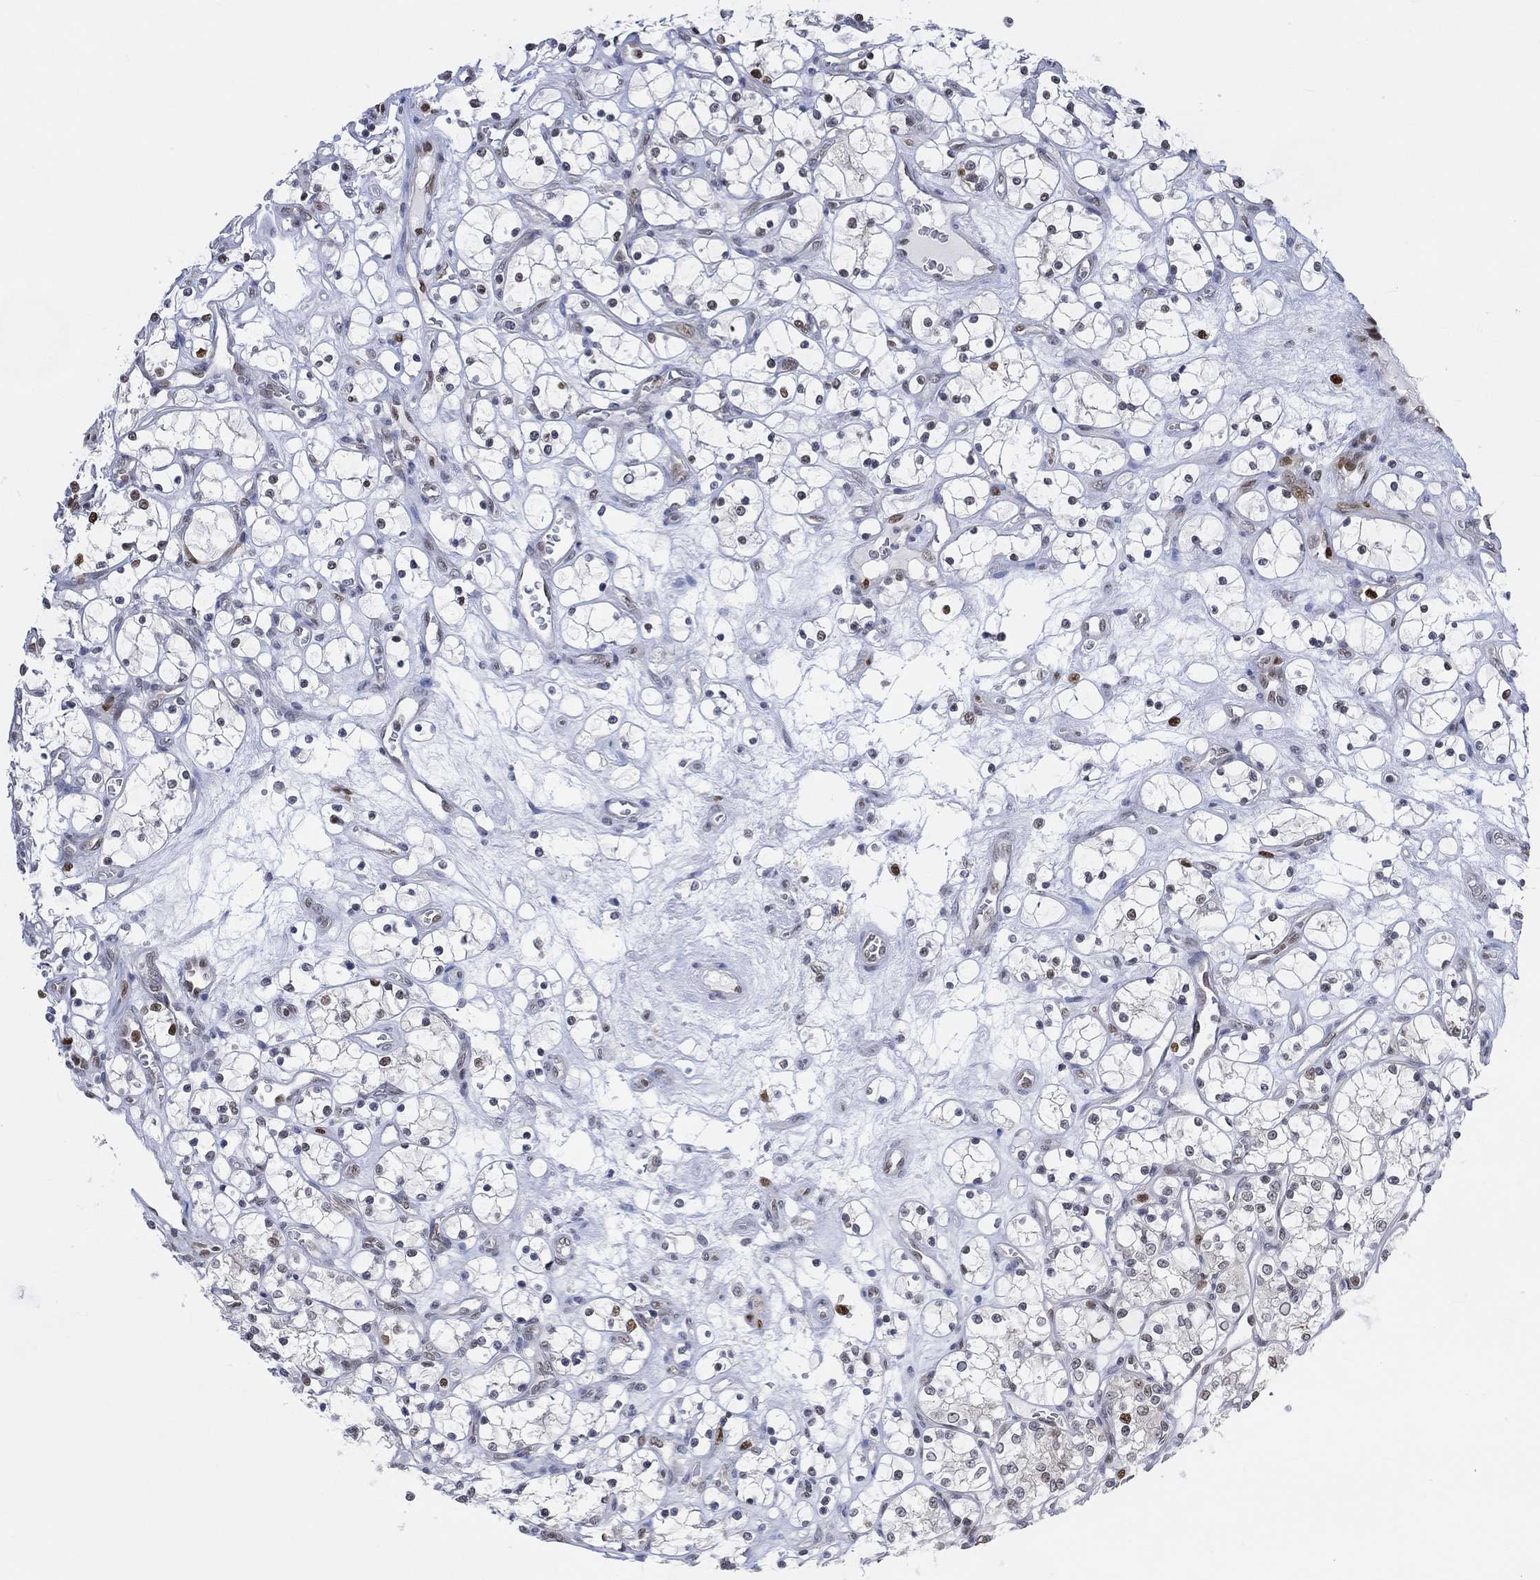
{"staining": {"intensity": "strong", "quantity": "<25%", "location": "nuclear"}, "tissue": "renal cancer", "cell_type": "Tumor cells", "image_type": "cancer", "snomed": [{"axis": "morphology", "description": "Adenocarcinoma, NOS"}, {"axis": "topography", "description": "Kidney"}], "caption": "Protein expression analysis of renal cancer (adenocarcinoma) shows strong nuclear positivity in about <25% of tumor cells.", "gene": "RAD54L2", "patient": {"sex": "female", "age": 69}}